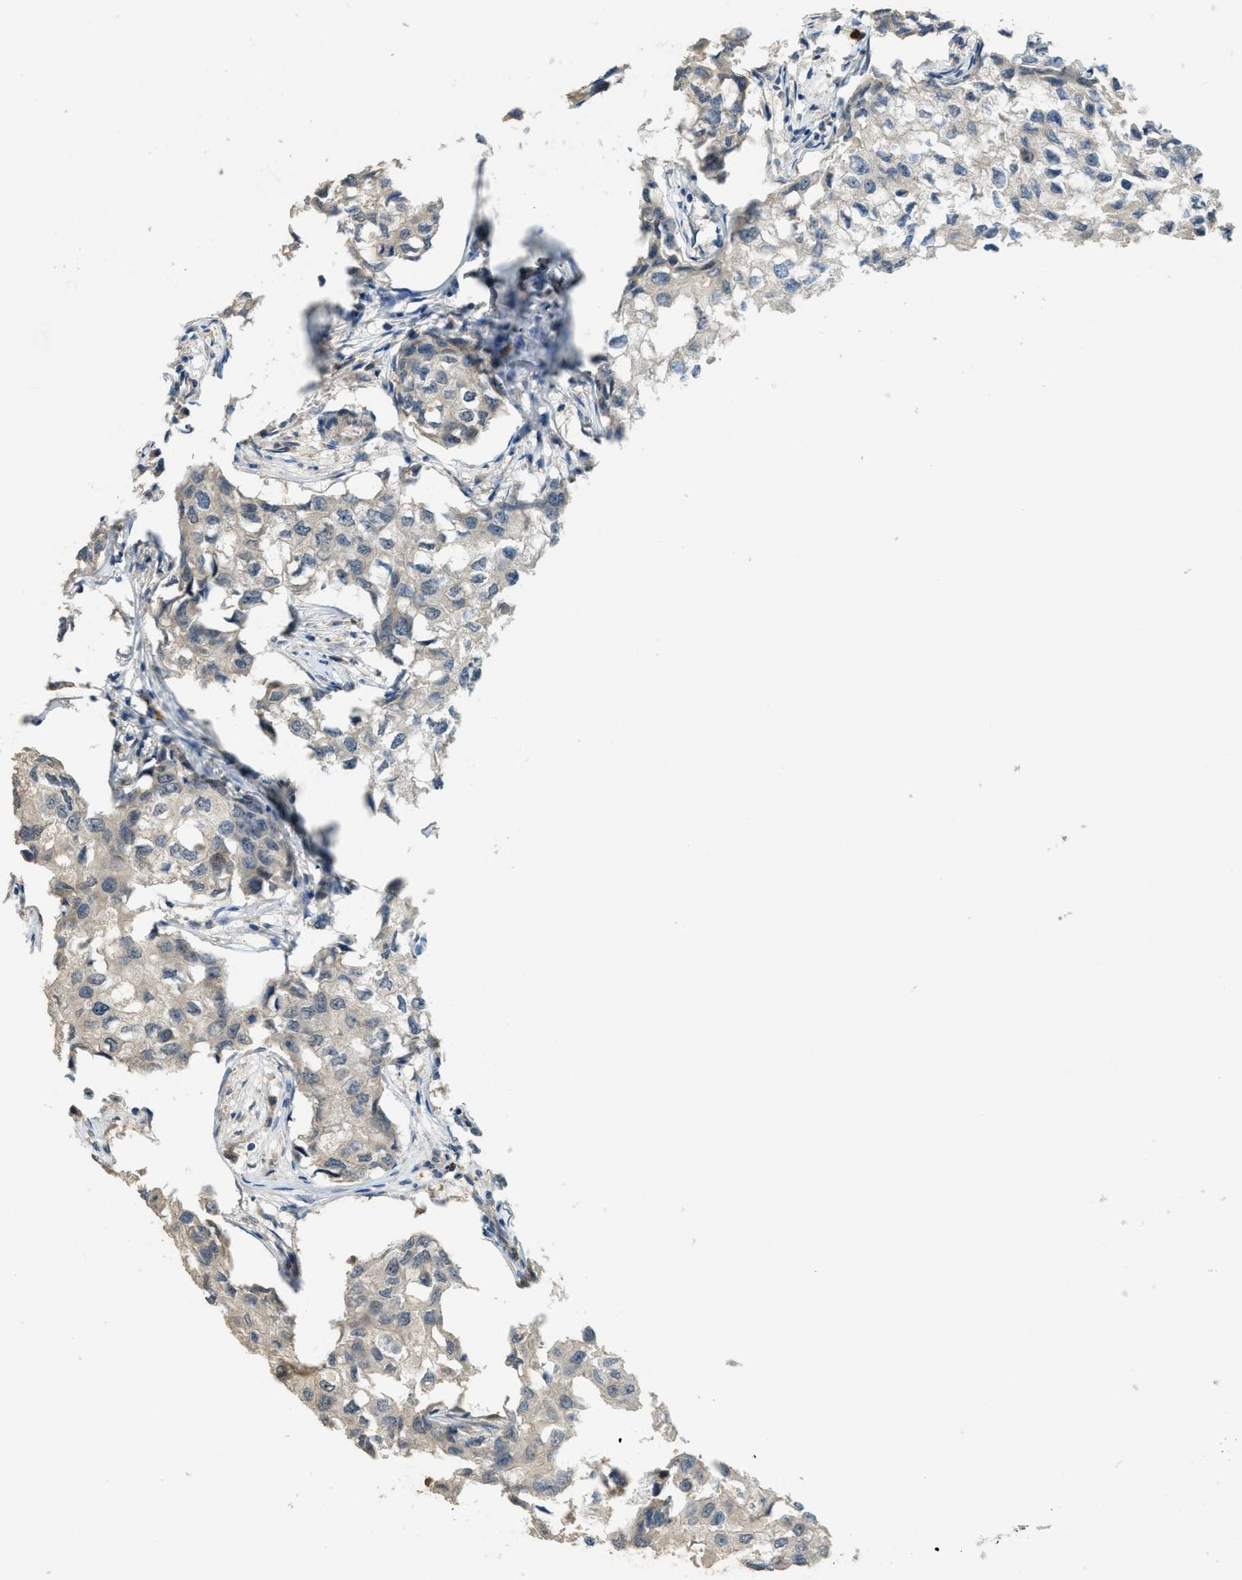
{"staining": {"intensity": "weak", "quantity": "<25%", "location": "cytoplasmic/membranous"}, "tissue": "breast cancer", "cell_type": "Tumor cells", "image_type": "cancer", "snomed": [{"axis": "morphology", "description": "Duct carcinoma"}, {"axis": "topography", "description": "Breast"}], "caption": "Tumor cells are negative for brown protein staining in breast cancer (intraductal carcinoma).", "gene": "IGF2BP2", "patient": {"sex": "female", "age": 27}}